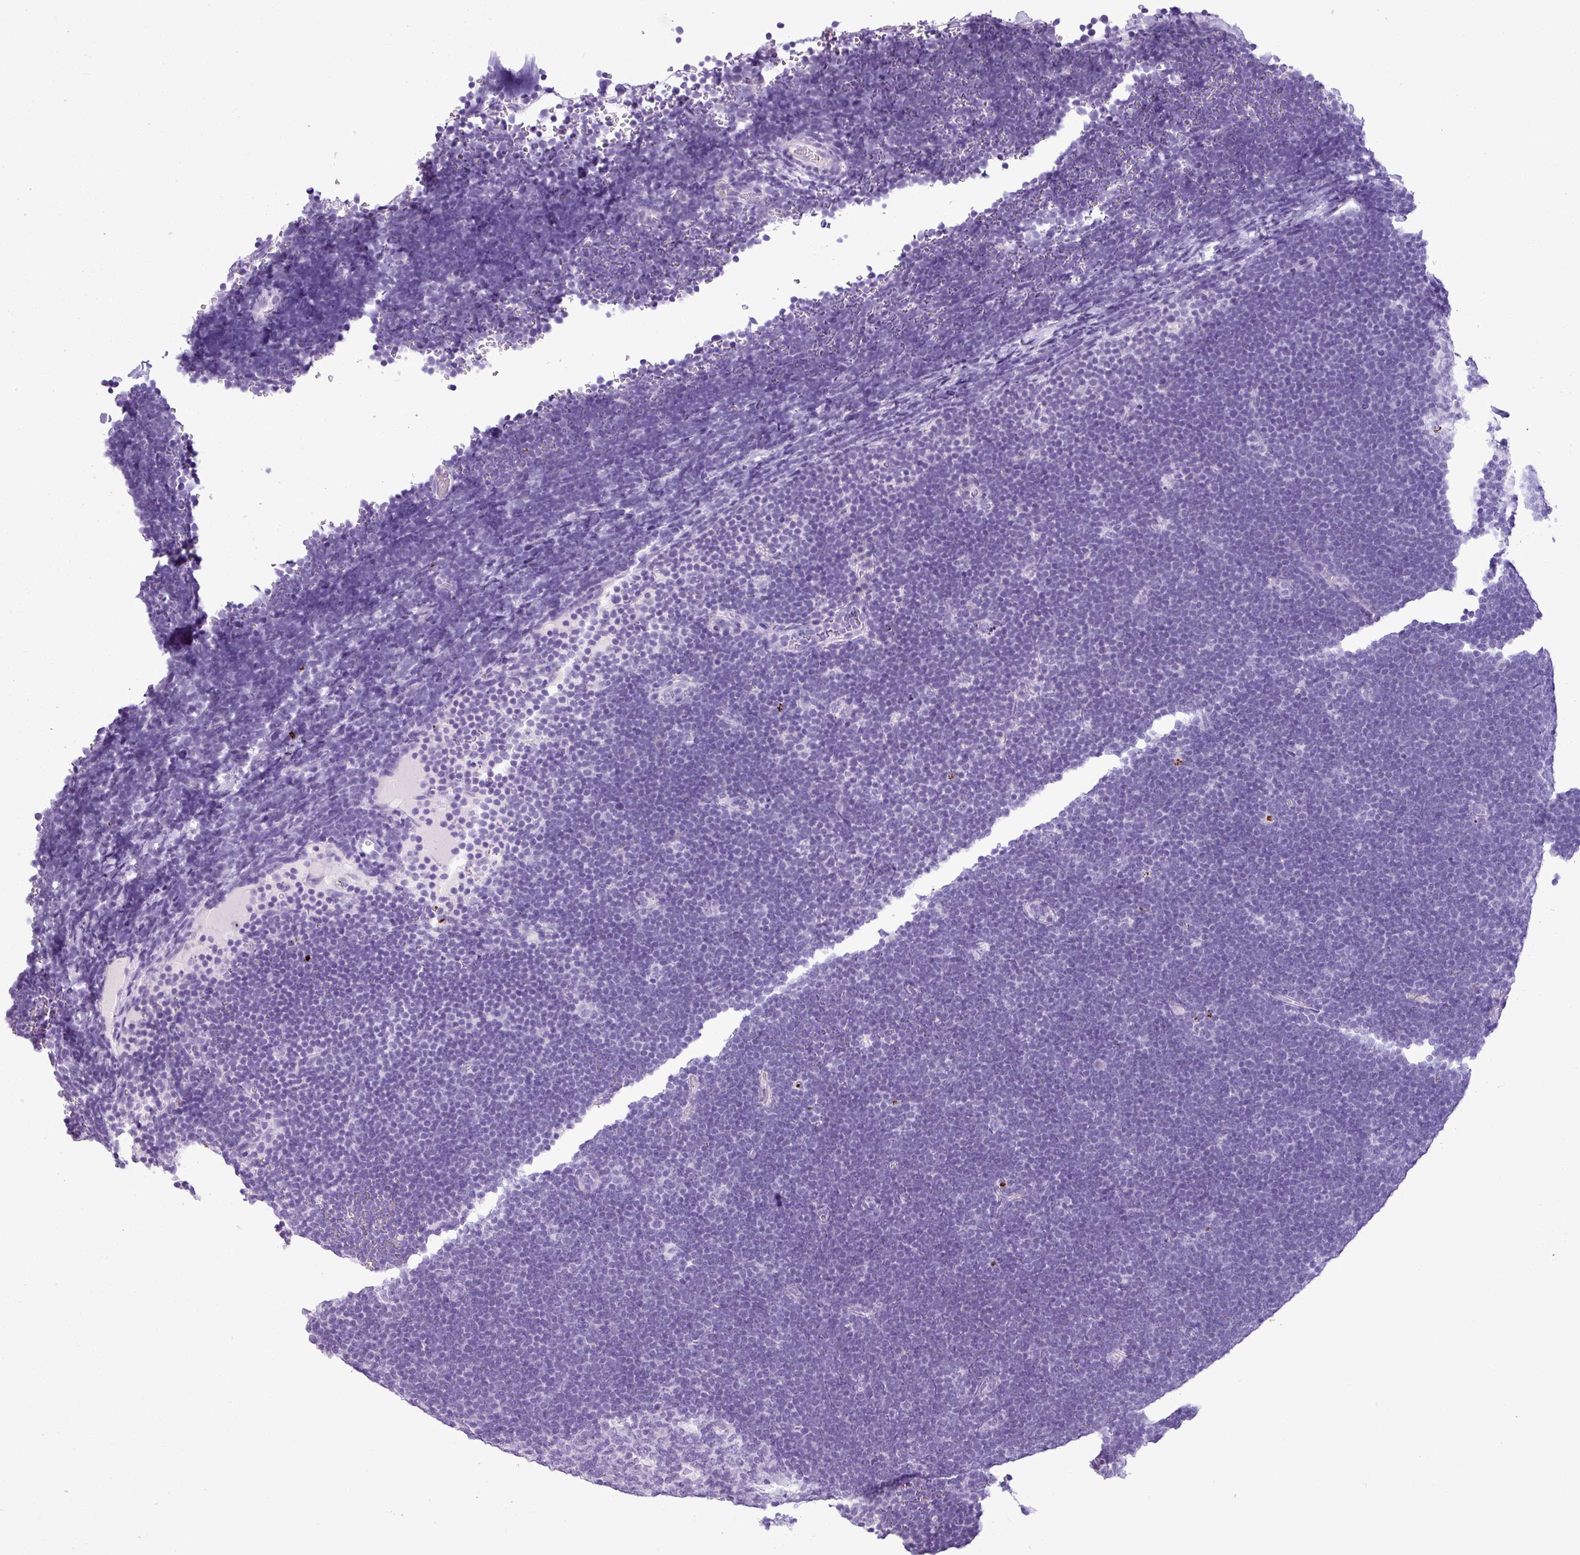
{"staining": {"intensity": "negative", "quantity": "none", "location": "none"}, "tissue": "lymphoma", "cell_type": "Tumor cells", "image_type": "cancer", "snomed": [{"axis": "morphology", "description": "Malignant lymphoma, non-Hodgkin's type, High grade"}, {"axis": "topography", "description": "Lymph node"}], "caption": "Immunohistochemistry of high-grade malignant lymphoma, non-Hodgkin's type demonstrates no positivity in tumor cells.", "gene": "IL17A", "patient": {"sex": "male", "age": 13}}